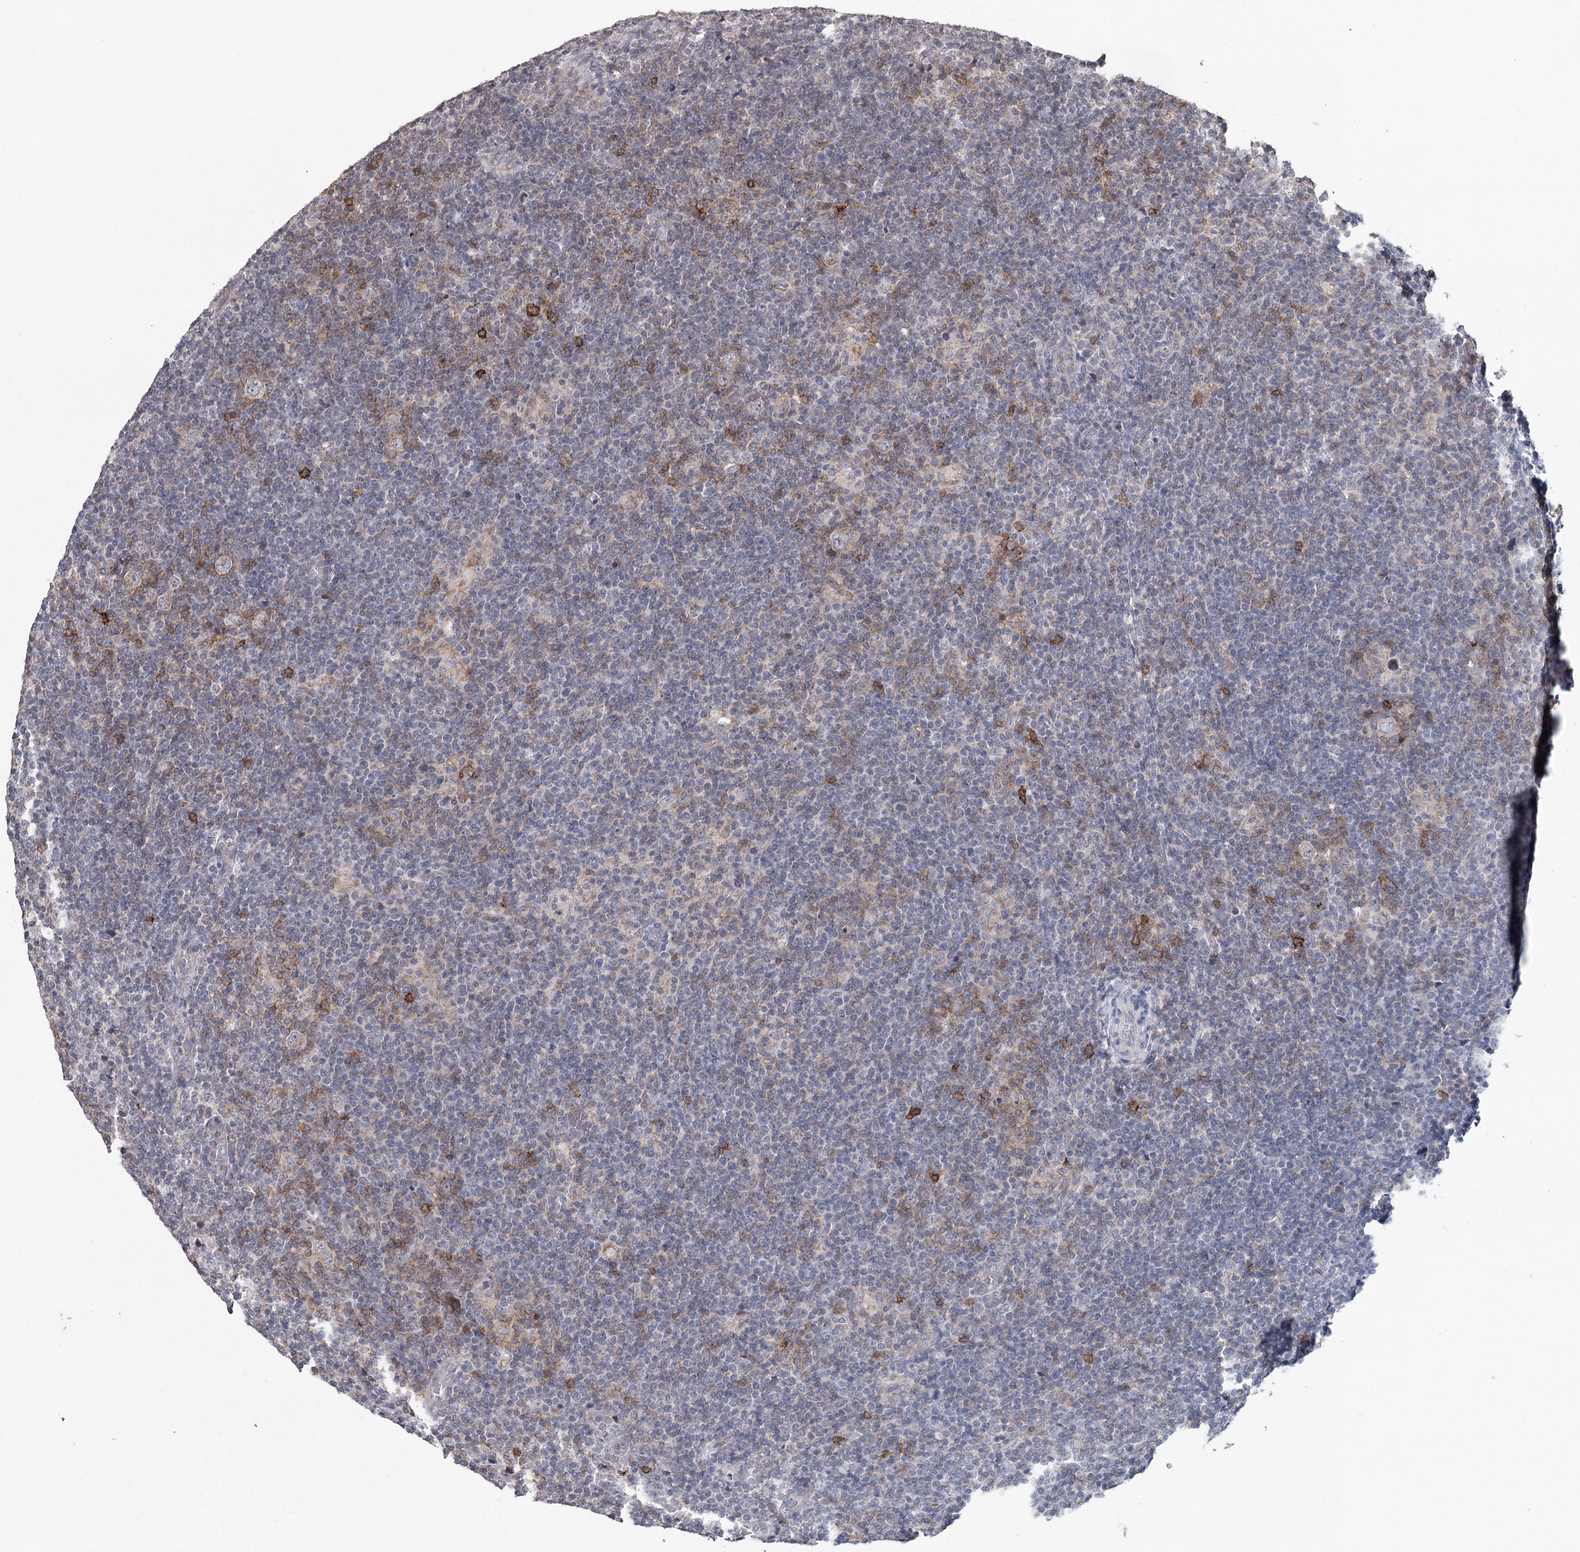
{"staining": {"intensity": "weak", "quantity": "<25%", "location": "cytoplasmic/membranous"}, "tissue": "lymphoma", "cell_type": "Tumor cells", "image_type": "cancer", "snomed": [{"axis": "morphology", "description": "Hodgkin's disease, NOS"}, {"axis": "topography", "description": "Lymph node"}], "caption": "Hodgkin's disease was stained to show a protein in brown. There is no significant positivity in tumor cells.", "gene": "ICOS", "patient": {"sex": "female", "age": 57}}